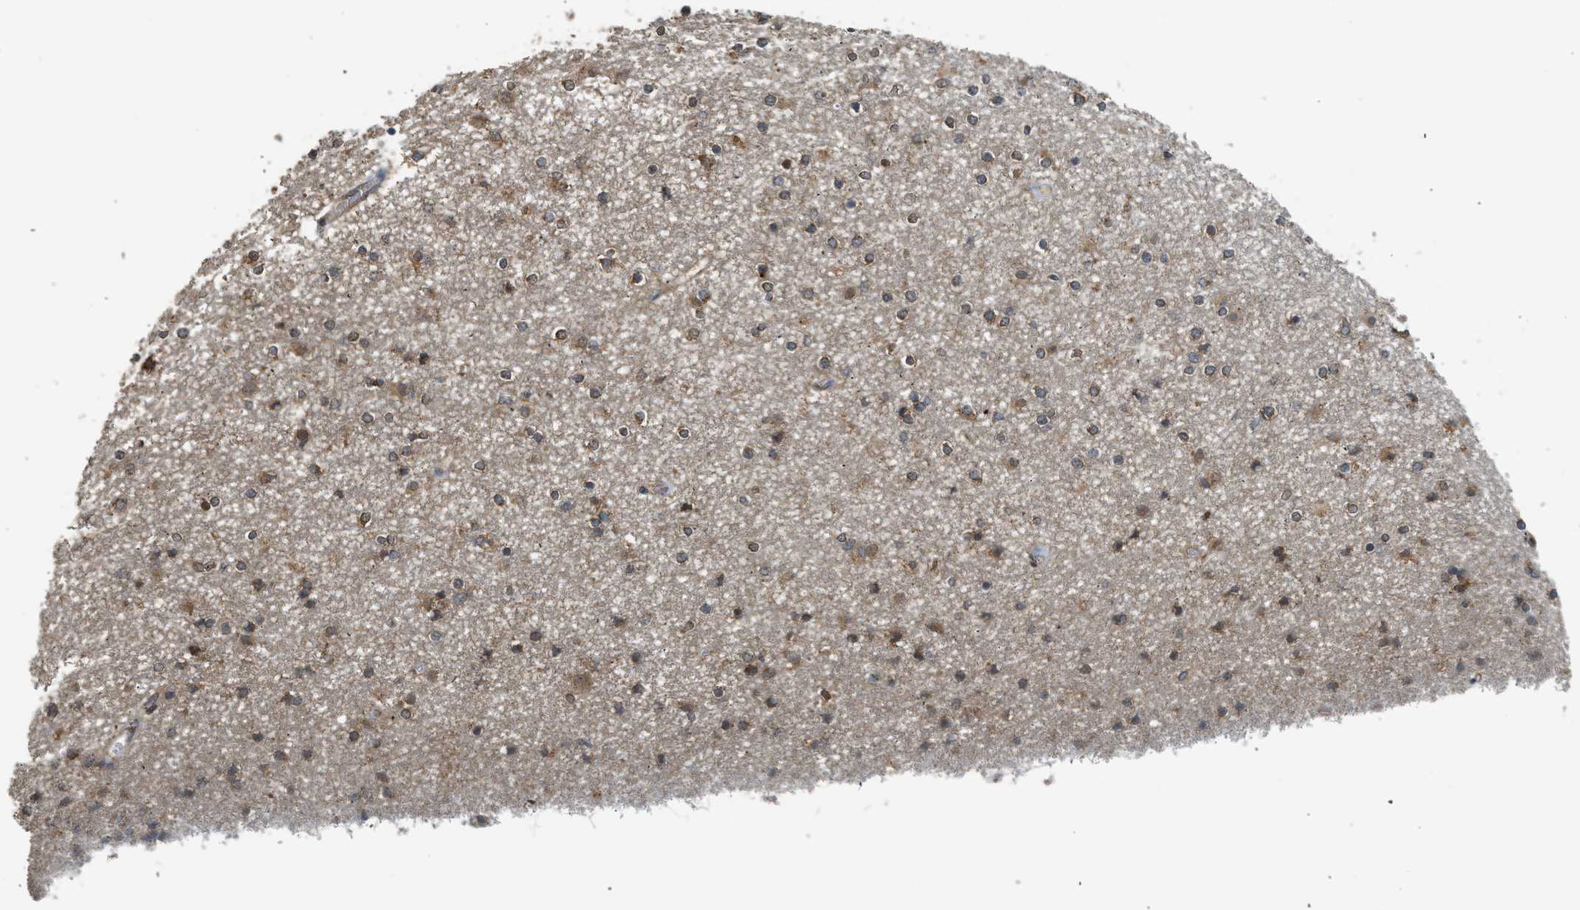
{"staining": {"intensity": "moderate", "quantity": ">75%", "location": "cytoplasmic/membranous"}, "tissue": "caudate", "cell_type": "Glial cells", "image_type": "normal", "snomed": [{"axis": "morphology", "description": "Normal tissue, NOS"}, {"axis": "topography", "description": "Lateral ventricle wall"}], "caption": "Human caudate stained for a protein (brown) demonstrates moderate cytoplasmic/membranous positive staining in about >75% of glial cells.", "gene": "HIP1R", "patient": {"sex": "female", "age": 54}}